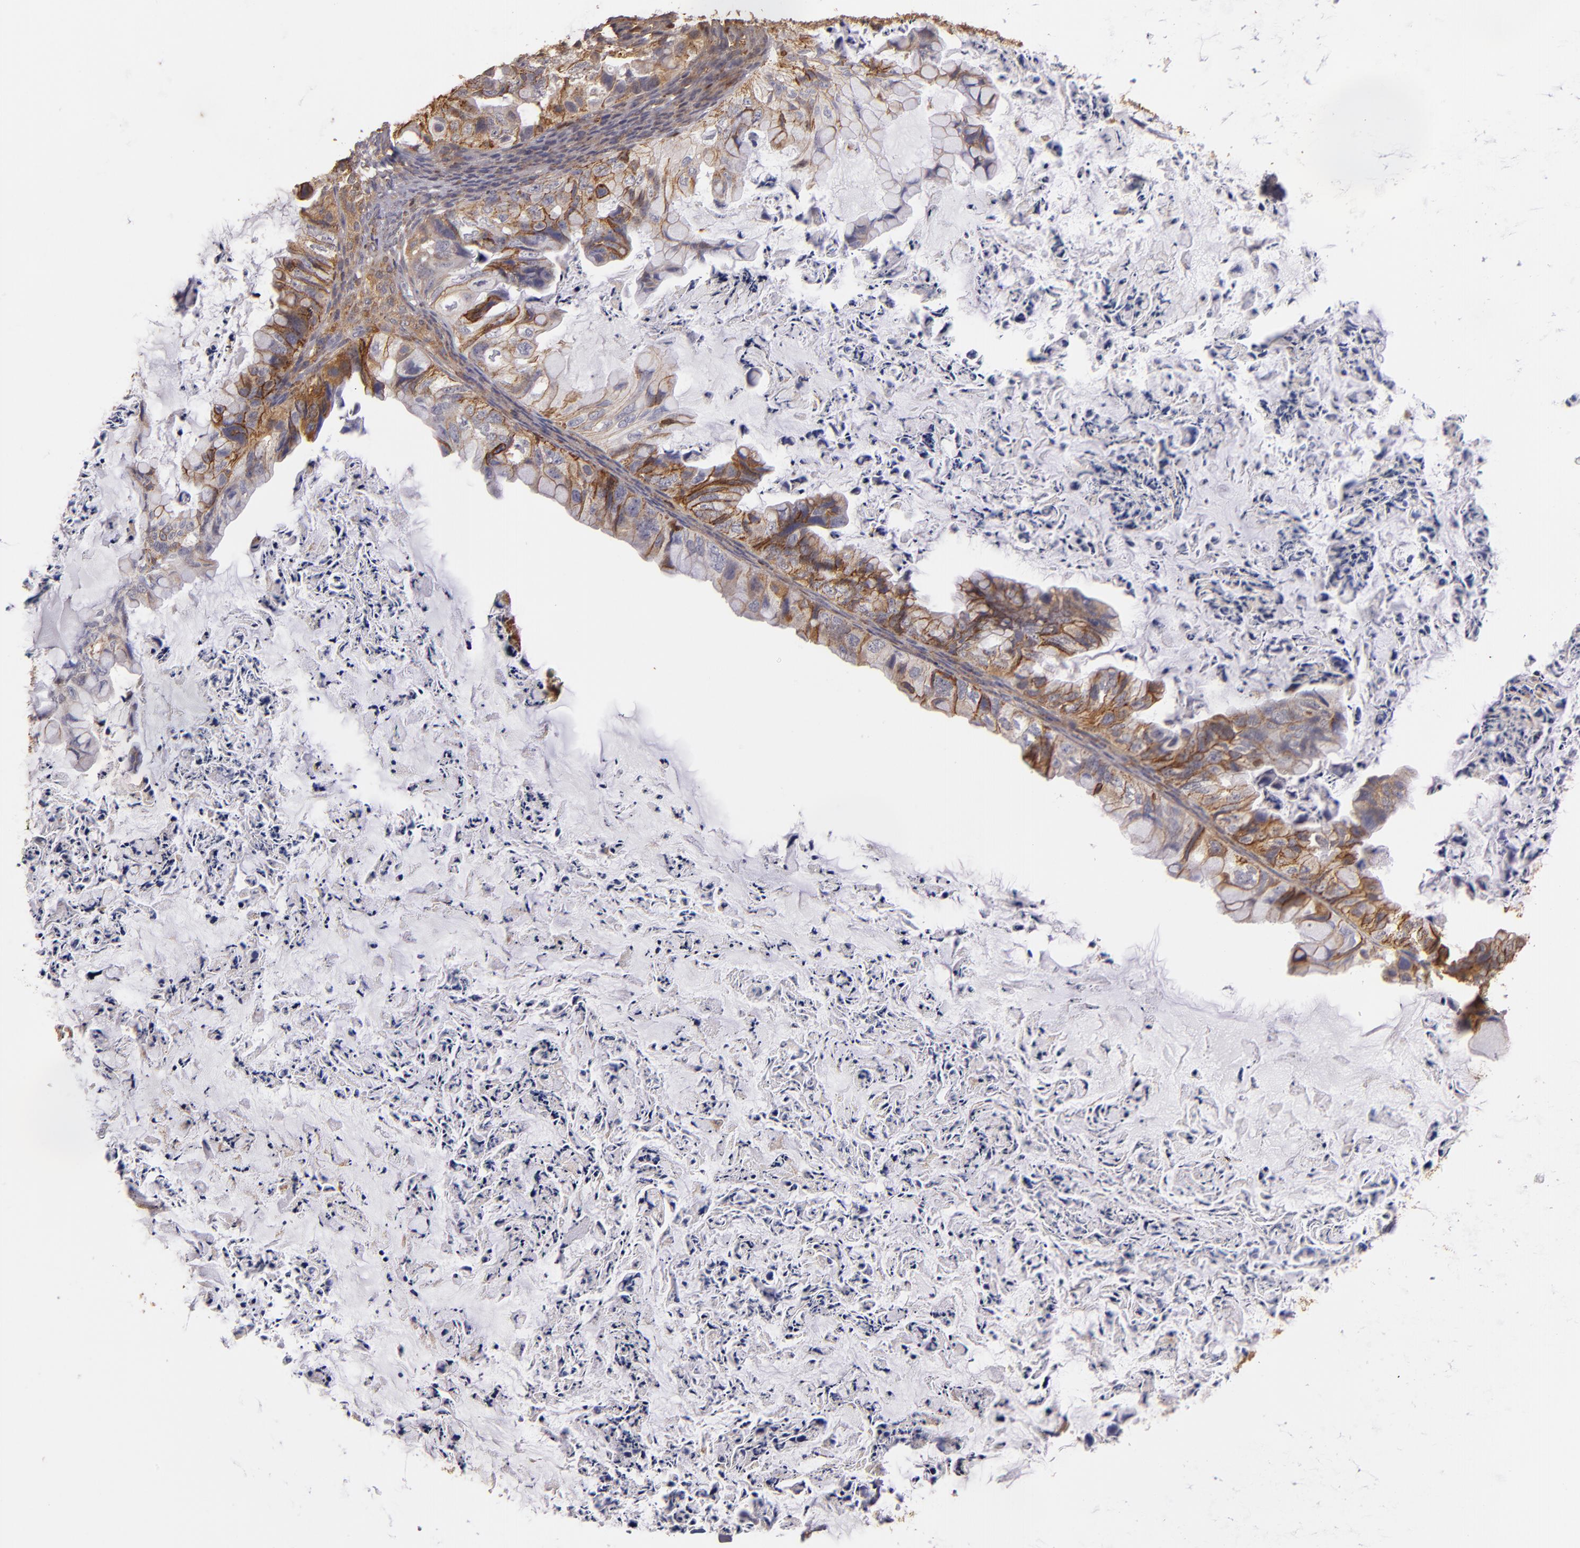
{"staining": {"intensity": "strong", "quantity": ">75%", "location": "cytoplasmic/membranous"}, "tissue": "ovarian cancer", "cell_type": "Tumor cells", "image_type": "cancer", "snomed": [{"axis": "morphology", "description": "Cystadenocarcinoma, mucinous, NOS"}, {"axis": "topography", "description": "Ovary"}], "caption": "Immunohistochemical staining of ovarian mucinous cystadenocarcinoma reveals strong cytoplasmic/membranous protein positivity in approximately >75% of tumor cells. The staining was performed using DAB, with brown indicating positive protein expression. Nuclei are stained blue with hematoxylin.", "gene": "SERPINC1", "patient": {"sex": "female", "age": 36}}